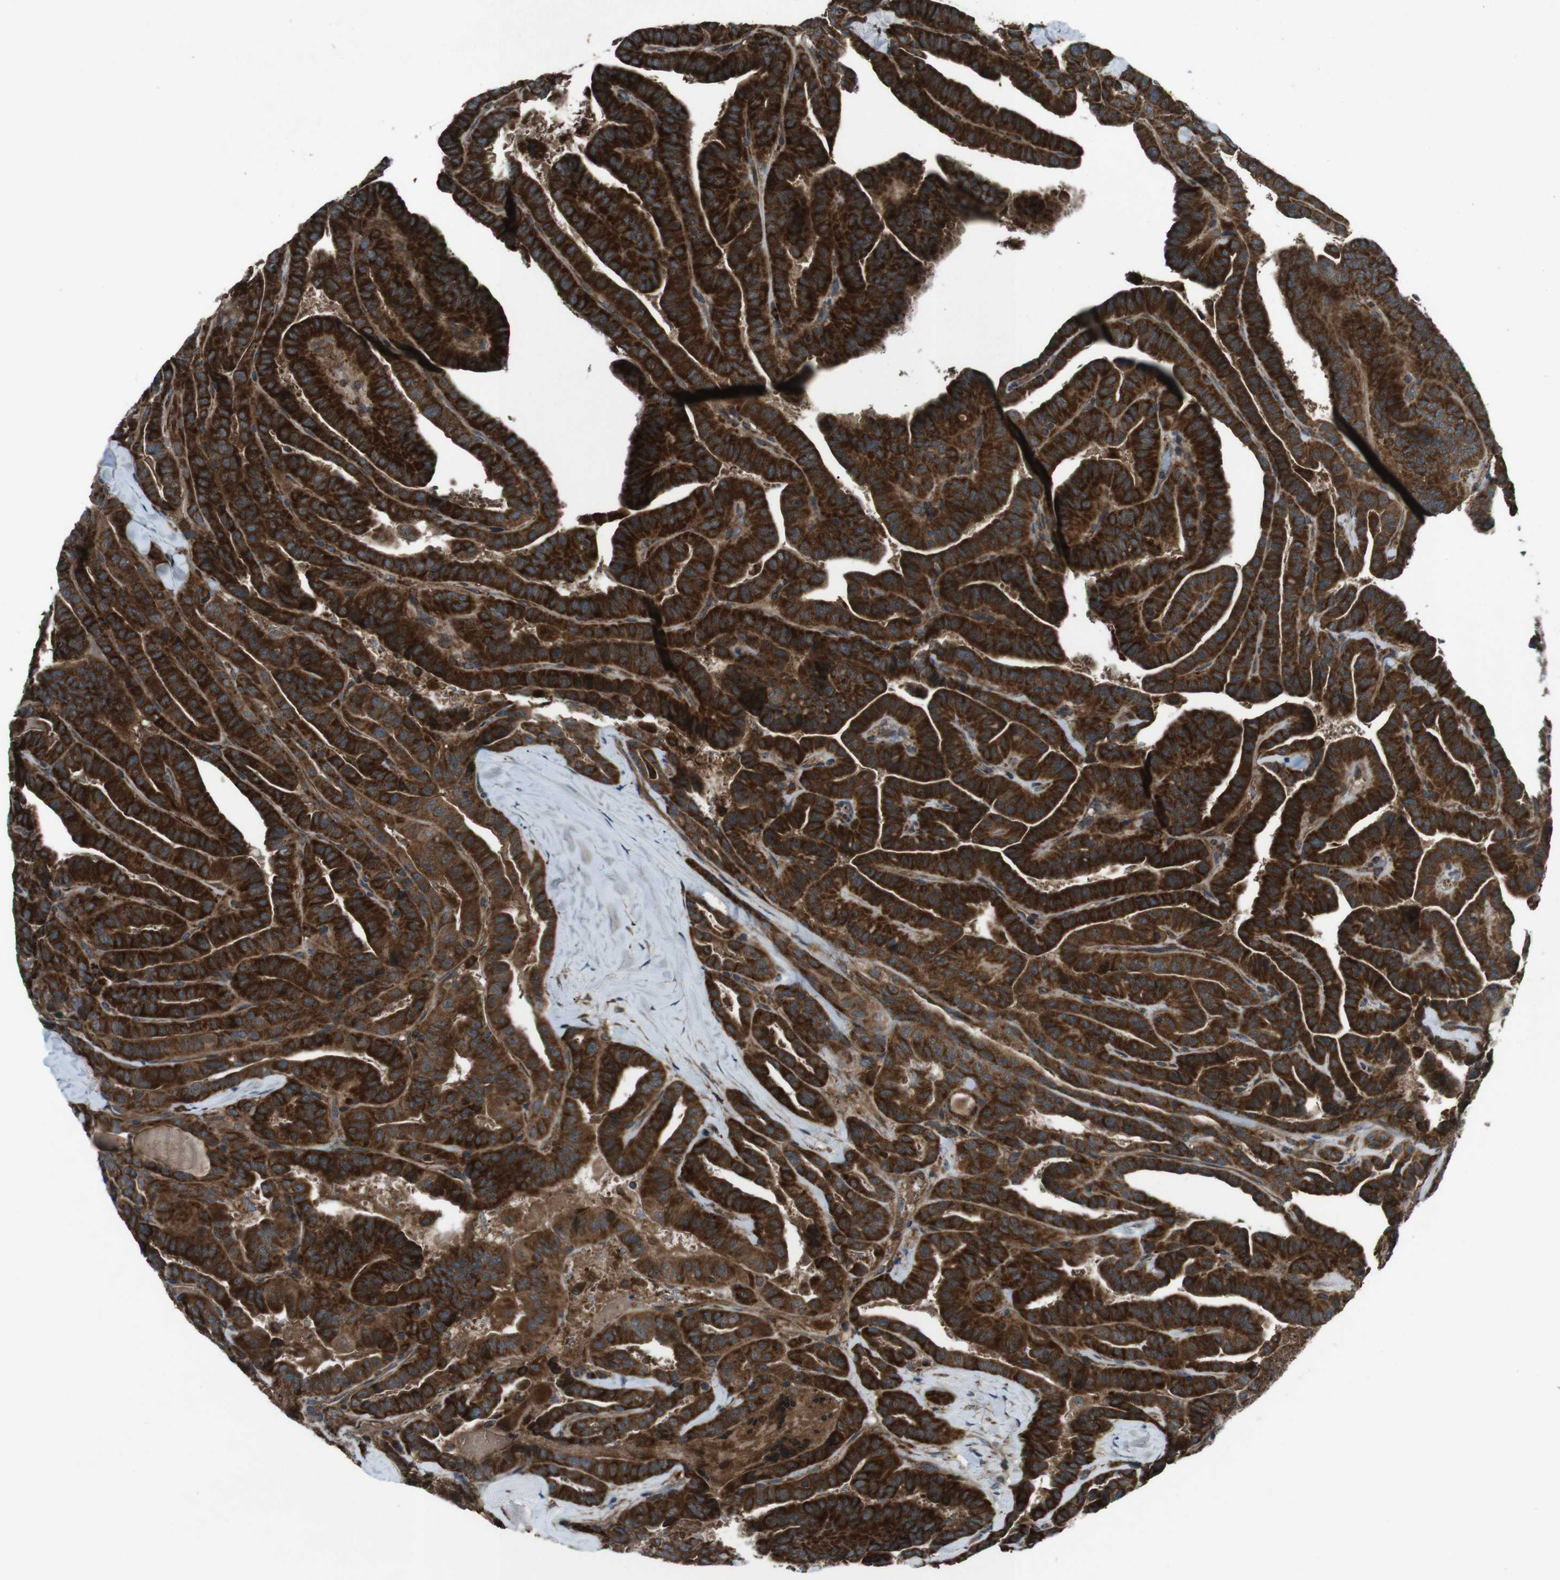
{"staining": {"intensity": "strong", "quantity": ">75%", "location": "cytoplasmic/membranous"}, "tissue": "thyroid cancer", "cell_type": "Tumor cells", "image_type": "cancer", "snomed": [{"axis": "morphology", "description": "Papillary adenocarcinoma, NOS"}, {"axis": "topography", "description": "Thyroid gland"}], "caption": "Papillary adenocarcinoma (thyroid) stained with a brown dye reveals strong cytoplasmic/membranous positive positivity in approximately >75% of tumor cells.", "gene": "SLC27A4", "patient": {"sex": "male", "age": 77}}